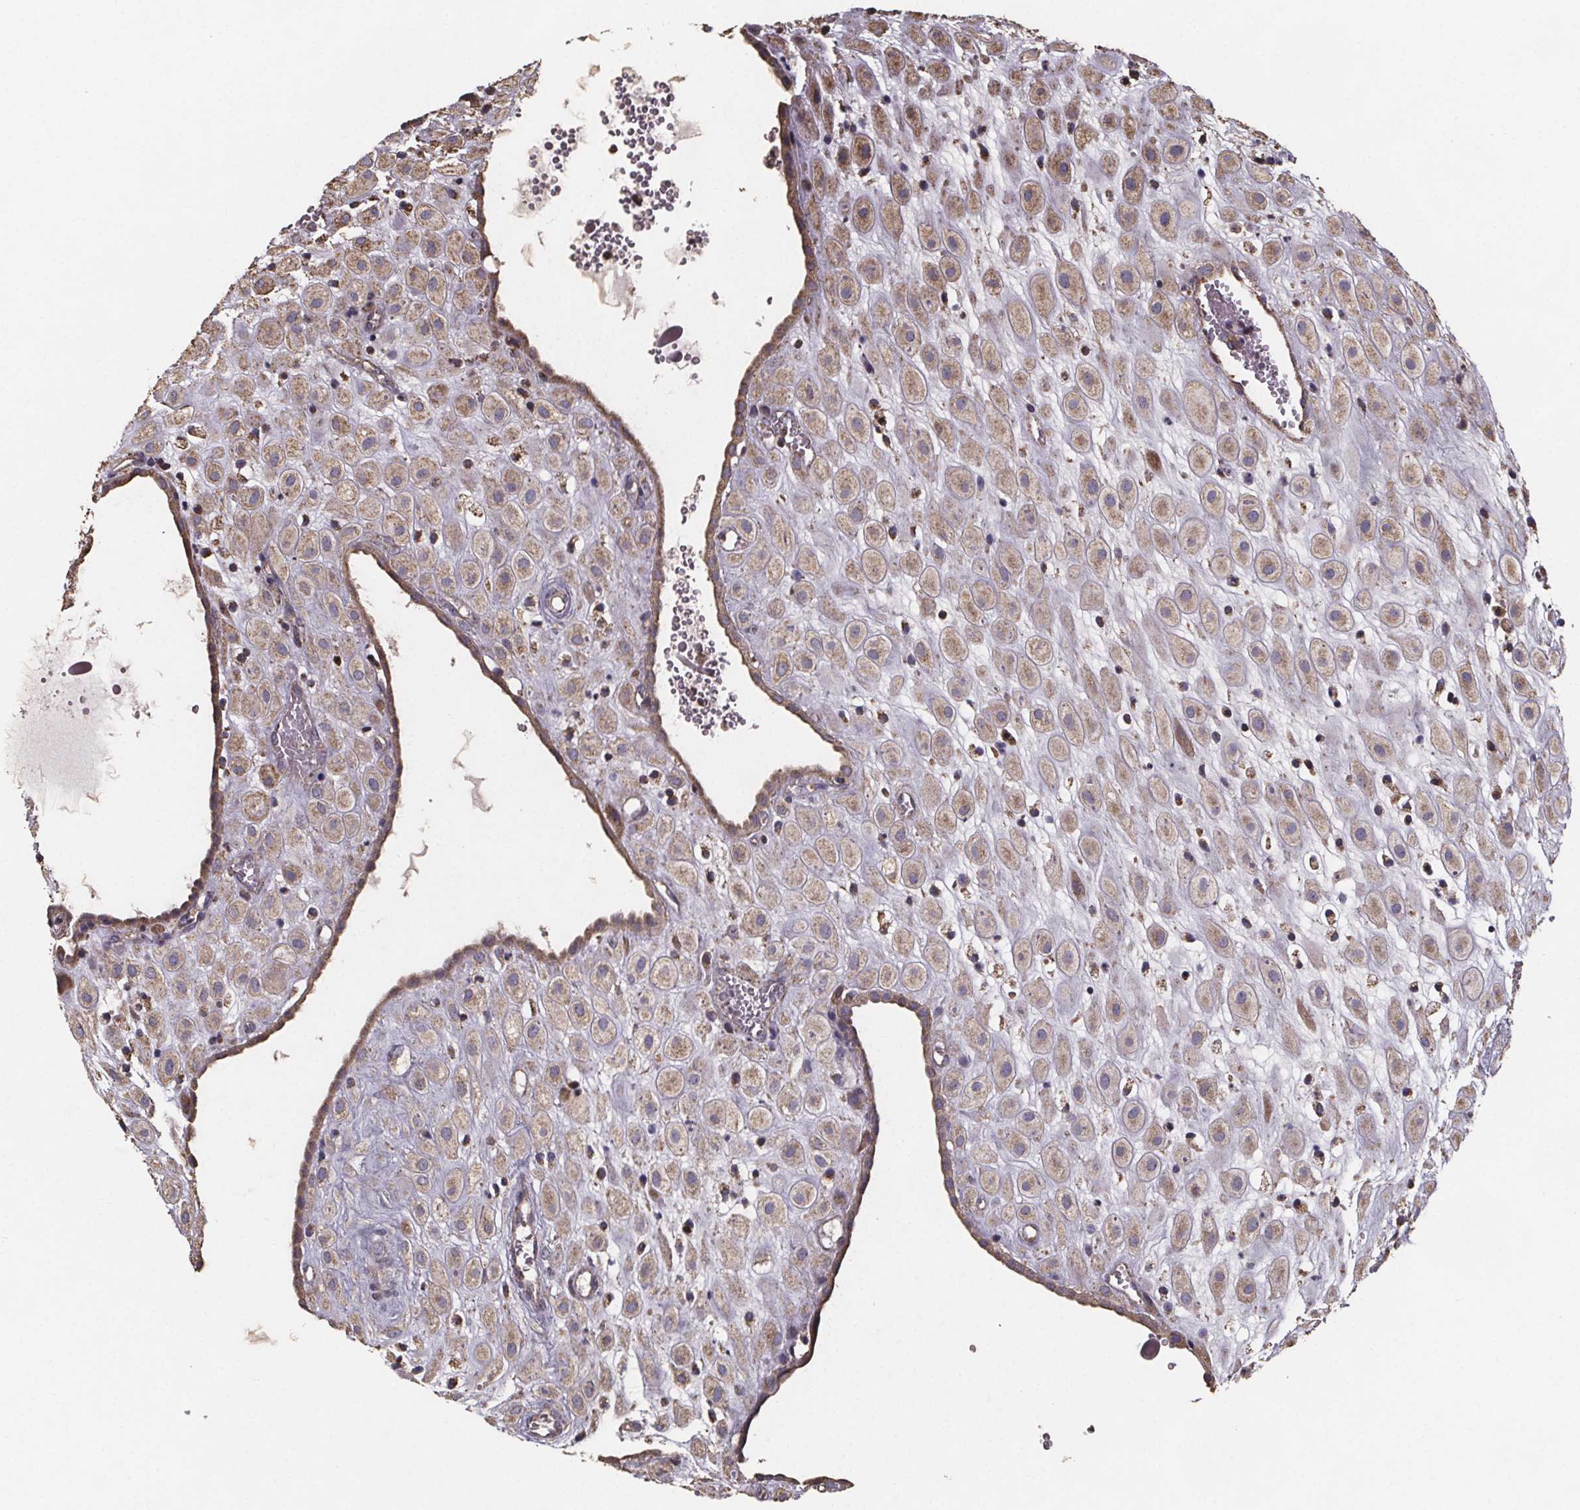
{"staining": {"intensity": "weak", "quantity": ">75%", "location": "cytoplasmic/membranous"}, "tissue": "placenta", "cell_type": "Decidual cells", "image_type": "normal", "snomed": [{"axis": "morphology", "description": "Normal tissue, NOS"}, {"axis": "topography", "description": "Placenta"}], "caption": "Decidual cells exhibit weak cytoplasmic/membranous staining in about >75% of cells in normal placenta.", "gene": "SLC35D2", "patient": {"sex": "female", "age": 24}}